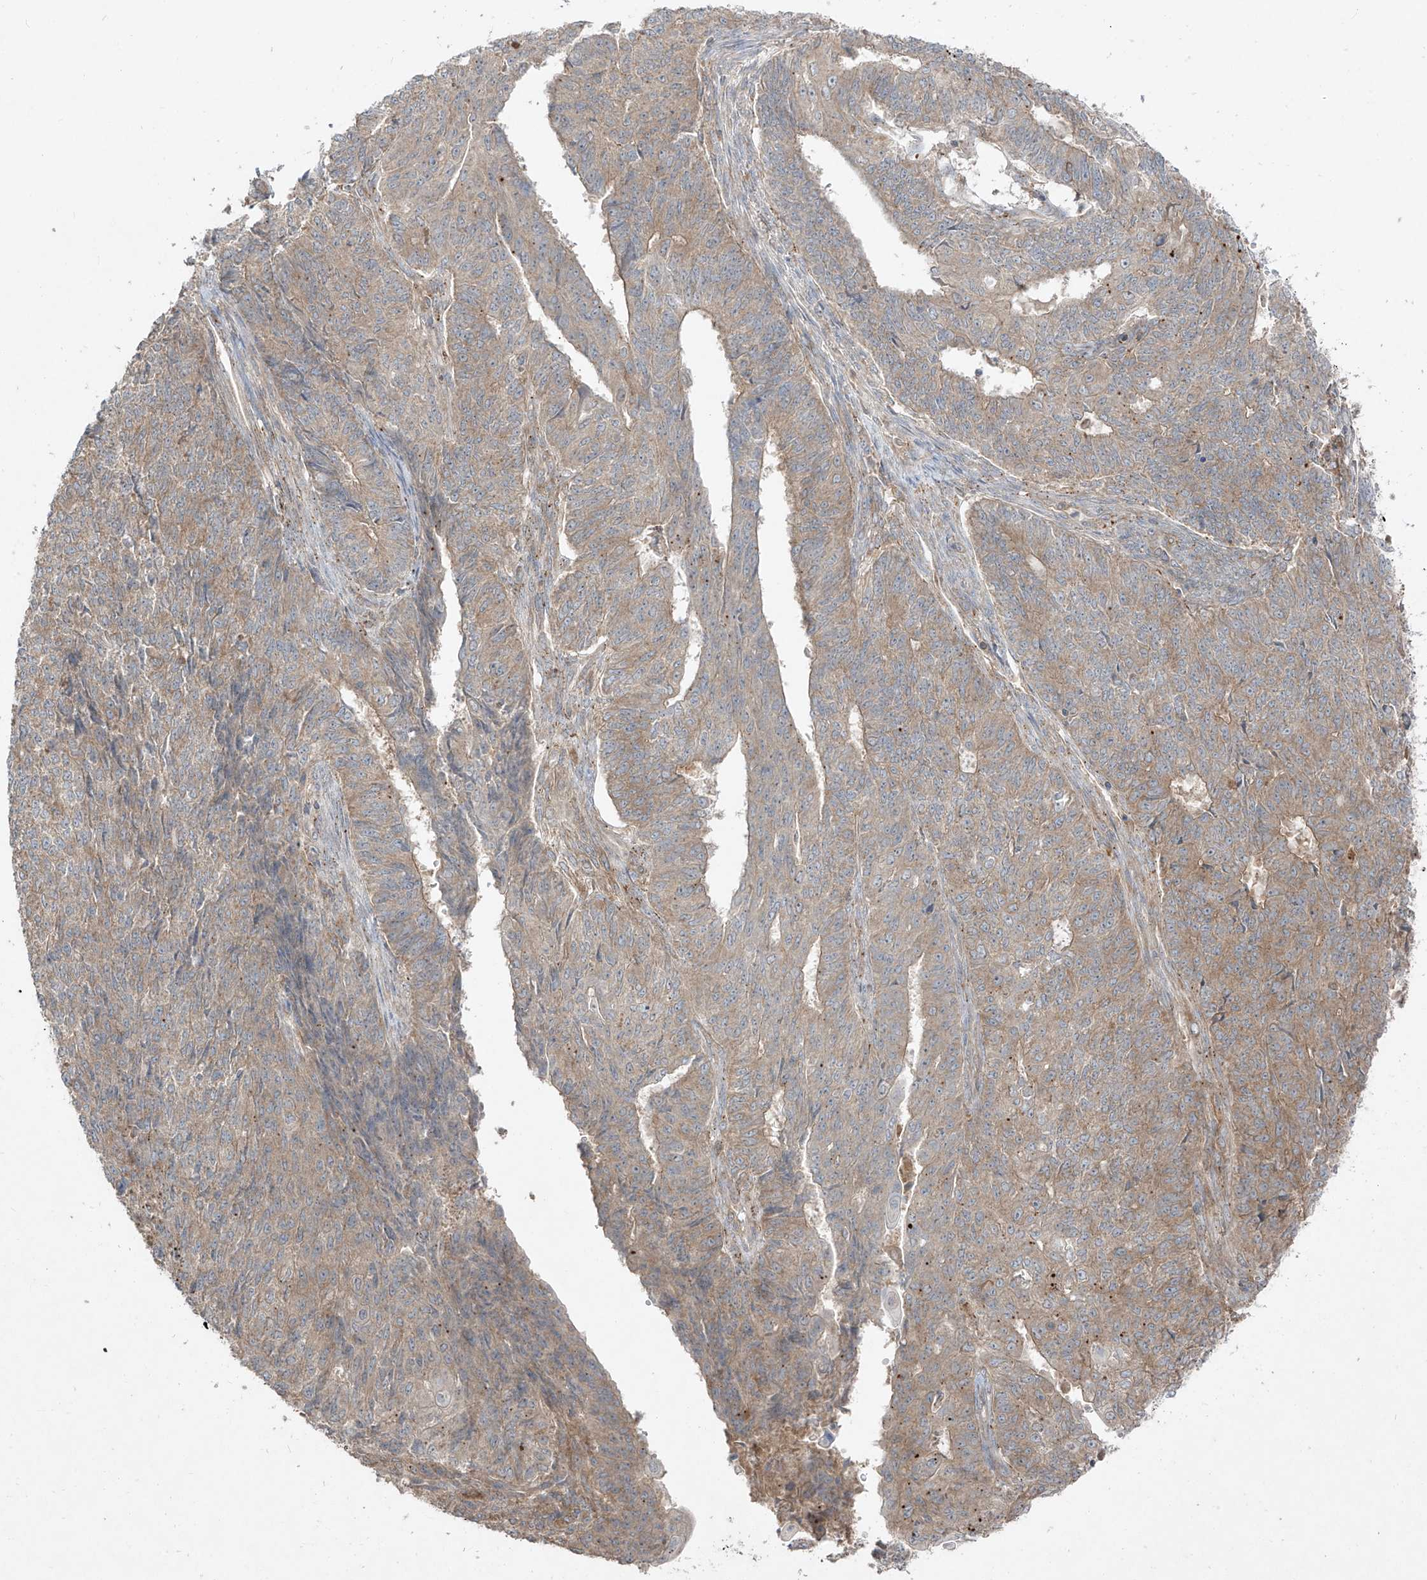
{"staining": {"intensity": "moderate", "quantity": ">75%", "location": "cytoplasmic/membranous"}, "tissue": "endometrial cancer", "cell_type": "Tumor cells", "image_type": "cancer", "snomed": [{"axis": "morphology", "description": "Adenocarcinoma, NOS"}, {"axis": "topography", "description": "Endometrium"}], "caption": "DAB immunohistochemical staining of human endometrial cancer (adenocarcinoma) displays moderate cytoplasmic/membranous protein expression in approximately >75% of tumor cells.", "gene": "LDAH", "patient": {"sex": "female", "age": 32}}